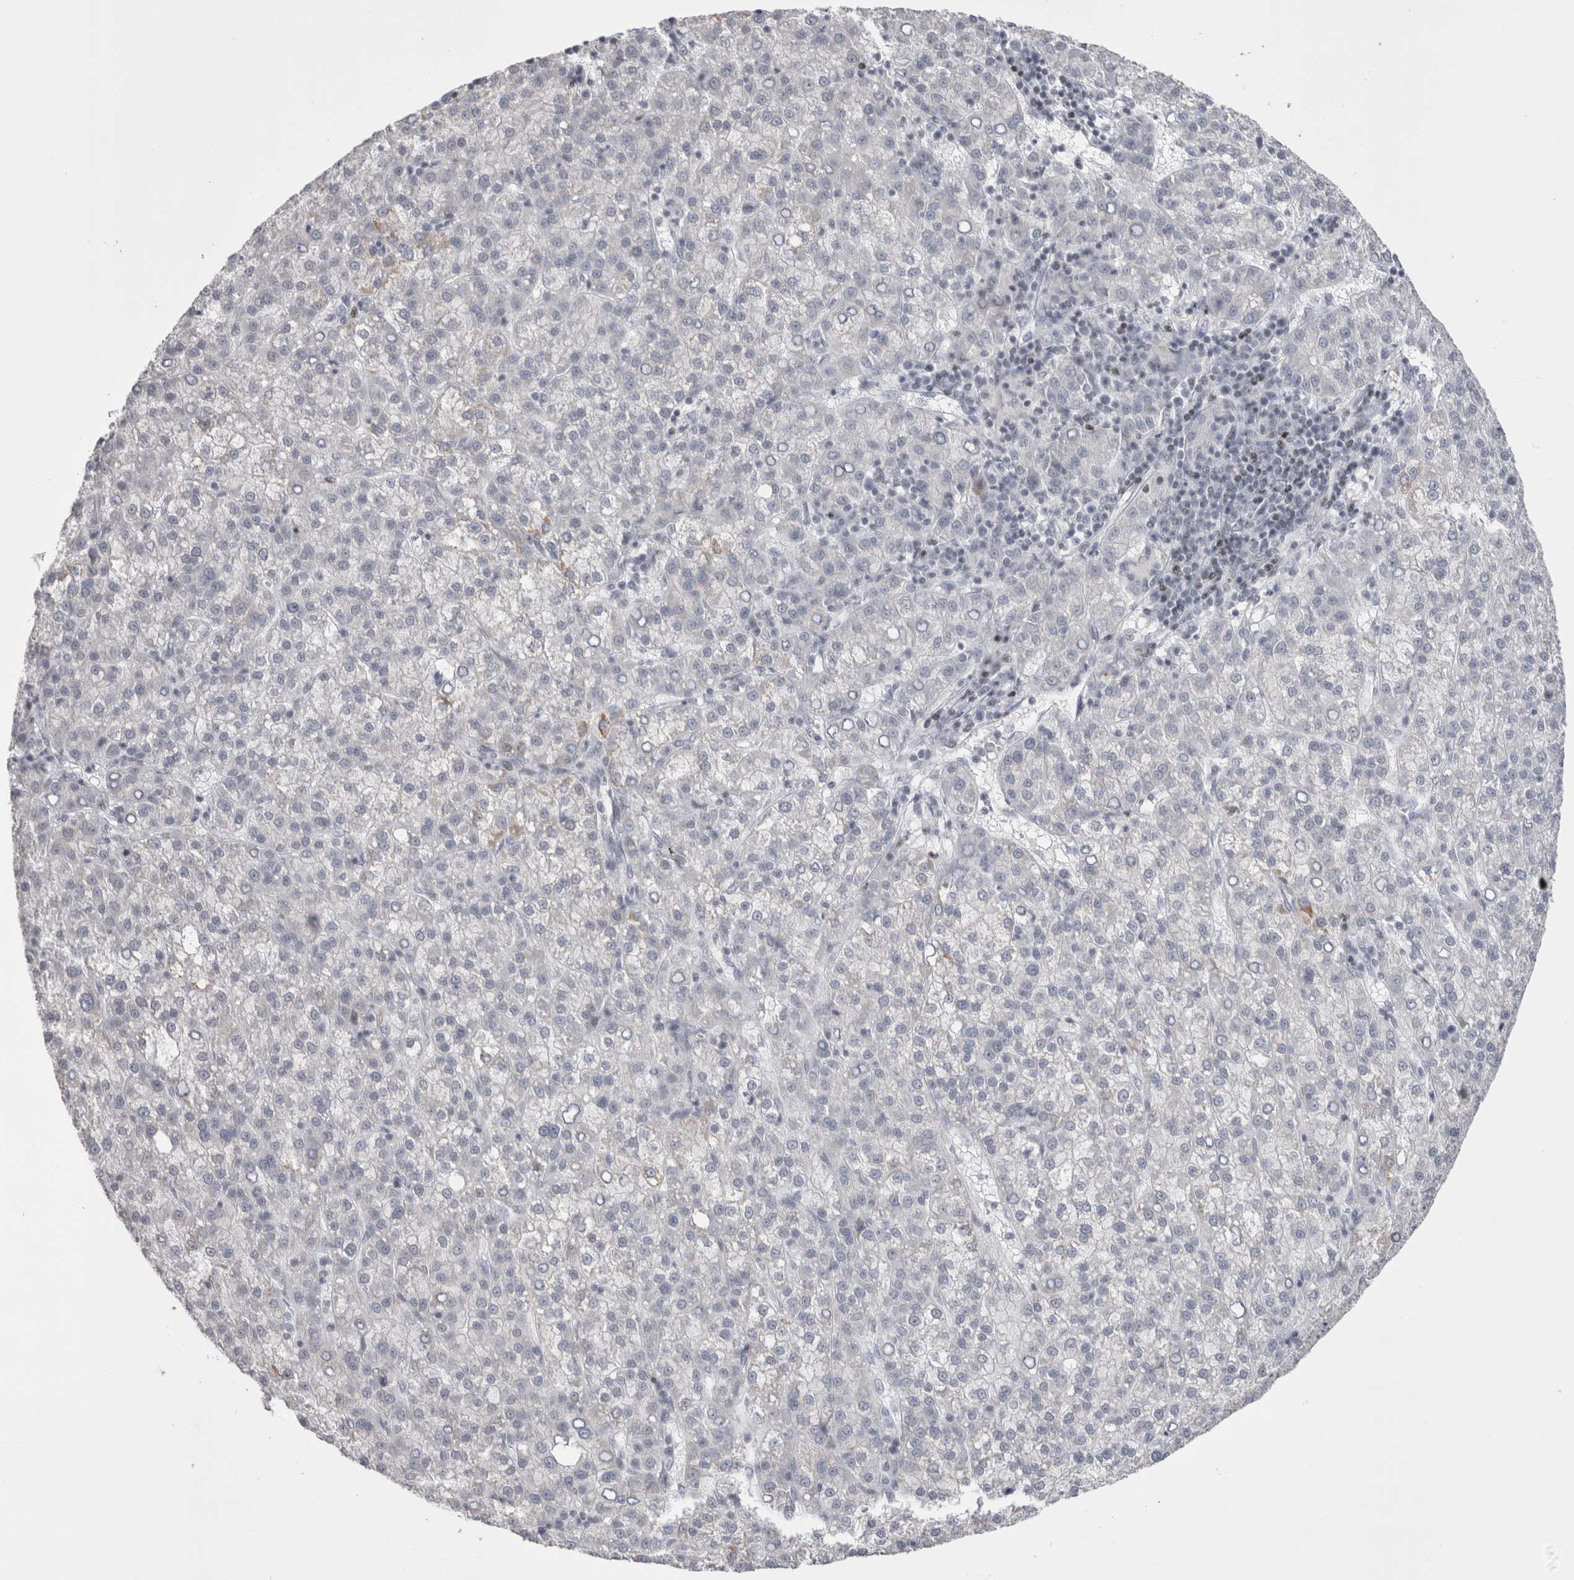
{"staining": {"intensity": "negative", "quantity": "none", "location": "none"}, "tissue": "liver cancer", "cell_type": "Tumor cells", "image_type": "cancer", "snomed": [{"axis": "morphology", "description": "Carcinoma, Hepatocellular, NOS"}, {"axis": "topography", "description": "Liver"}], "caption": "Immunohistochemistry photomicrograph of neoplastic tissue: liver cancer stained with DAB (3,3'-diaminobenzidine) exhibits no significant protein staining in tumor cells.", "gene": "FNDC8", "patient": {"sex": "female", "age": 58}}